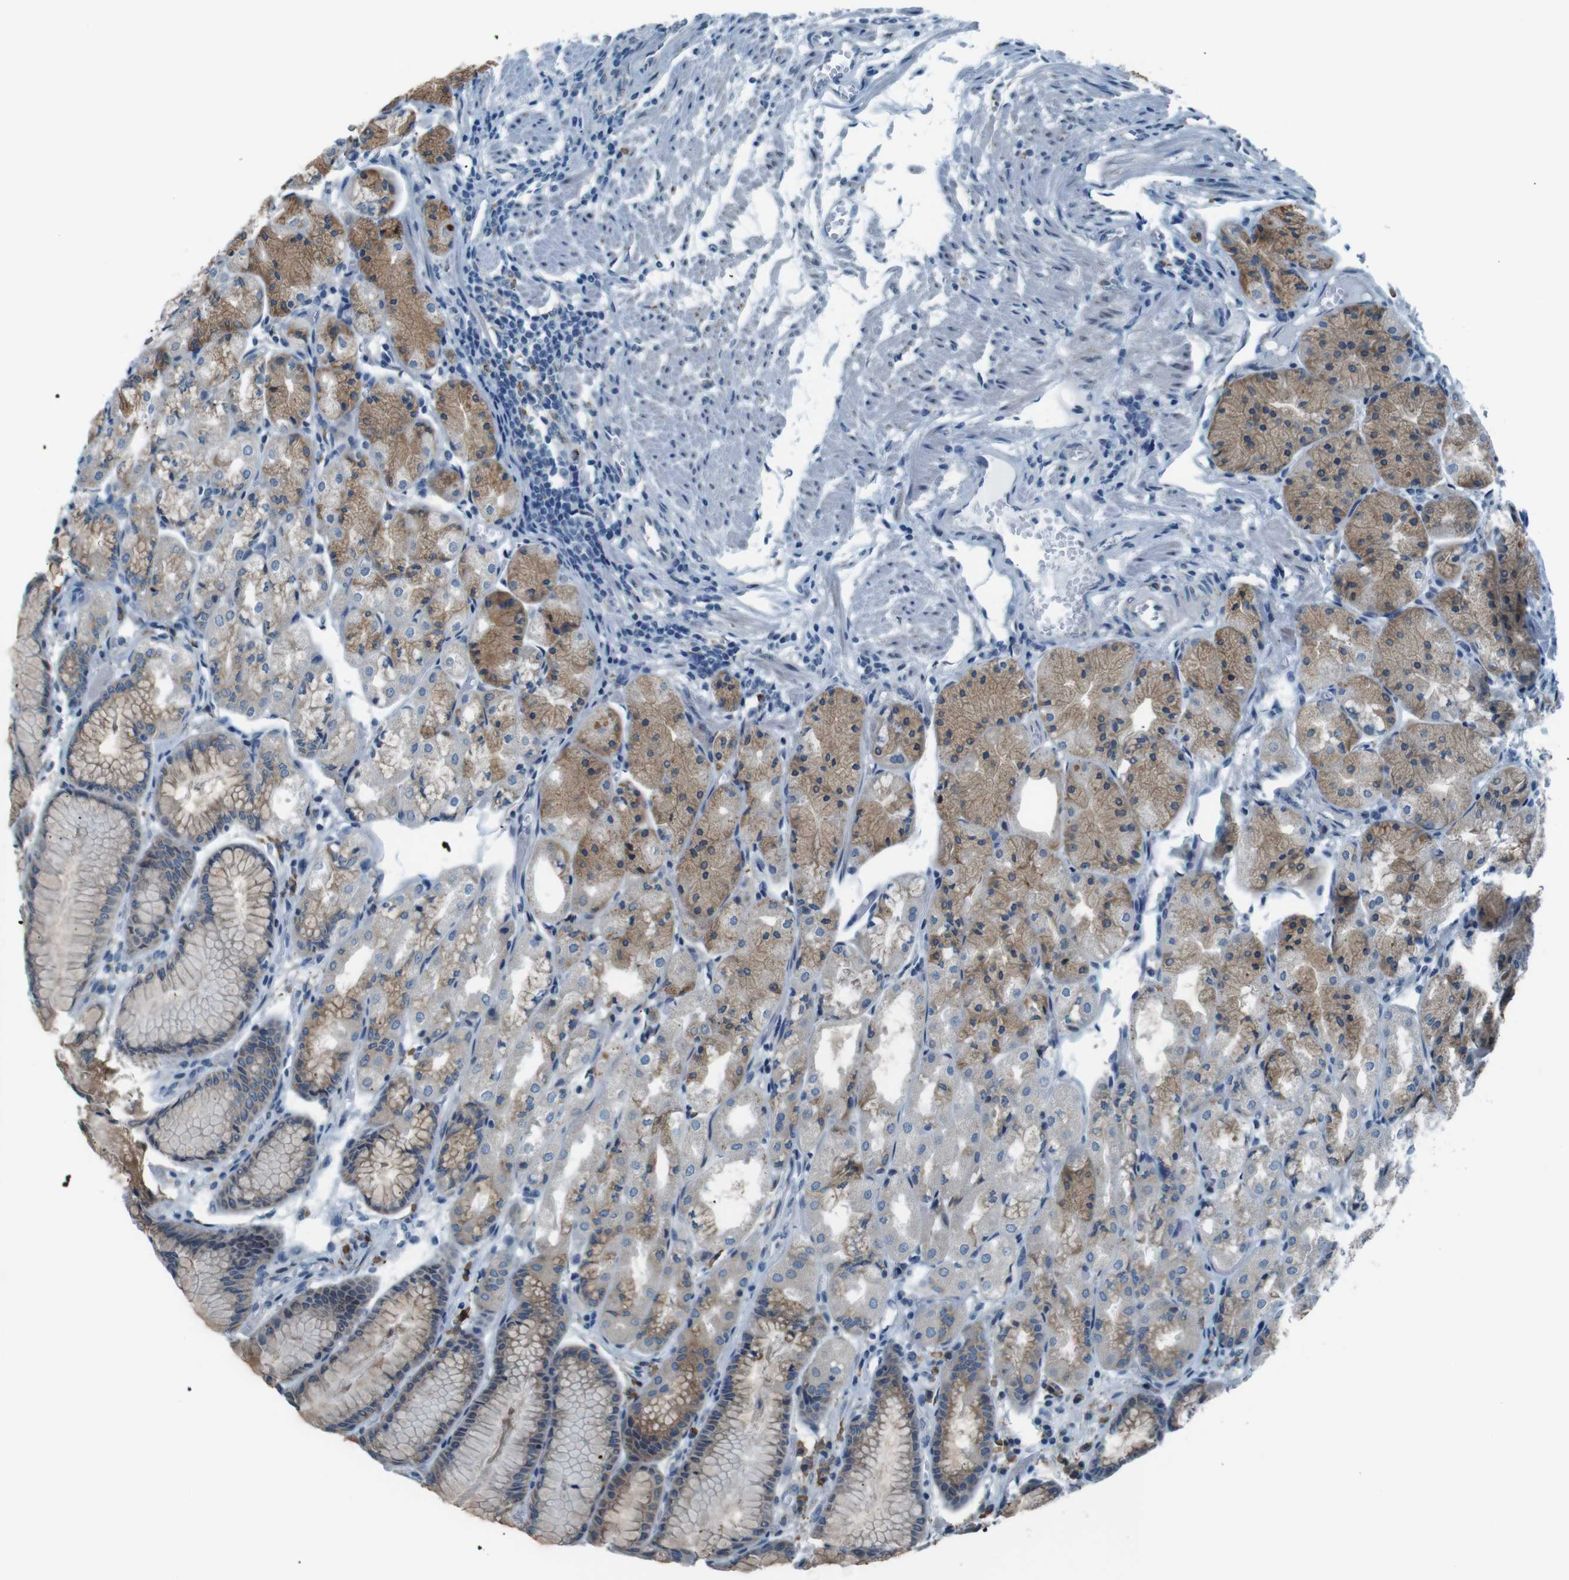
{"staining": {"intensity": "moderate", "quantity": ">75%", "location": "cytoplasmic/membranous"}, "tissue": "stomach", "cell_type": "Glandular cells", "image_type": "normal", "snomed": [{"axis": "morphology", "description": "Normal tissue, NOS"}, {"axis": "topography", "description": "Stomach, upper"}], "caption": "Brown immunohistochemical staining in normal human stomach reveals moderate cytoplasmic/membranous expression in approximately >75% of glandular cells. (DAB = brown stain, brightfield microscopy at high magnification).", "gene": "SIGMAR1", "patient": {"sex": "male", "age": 72}}